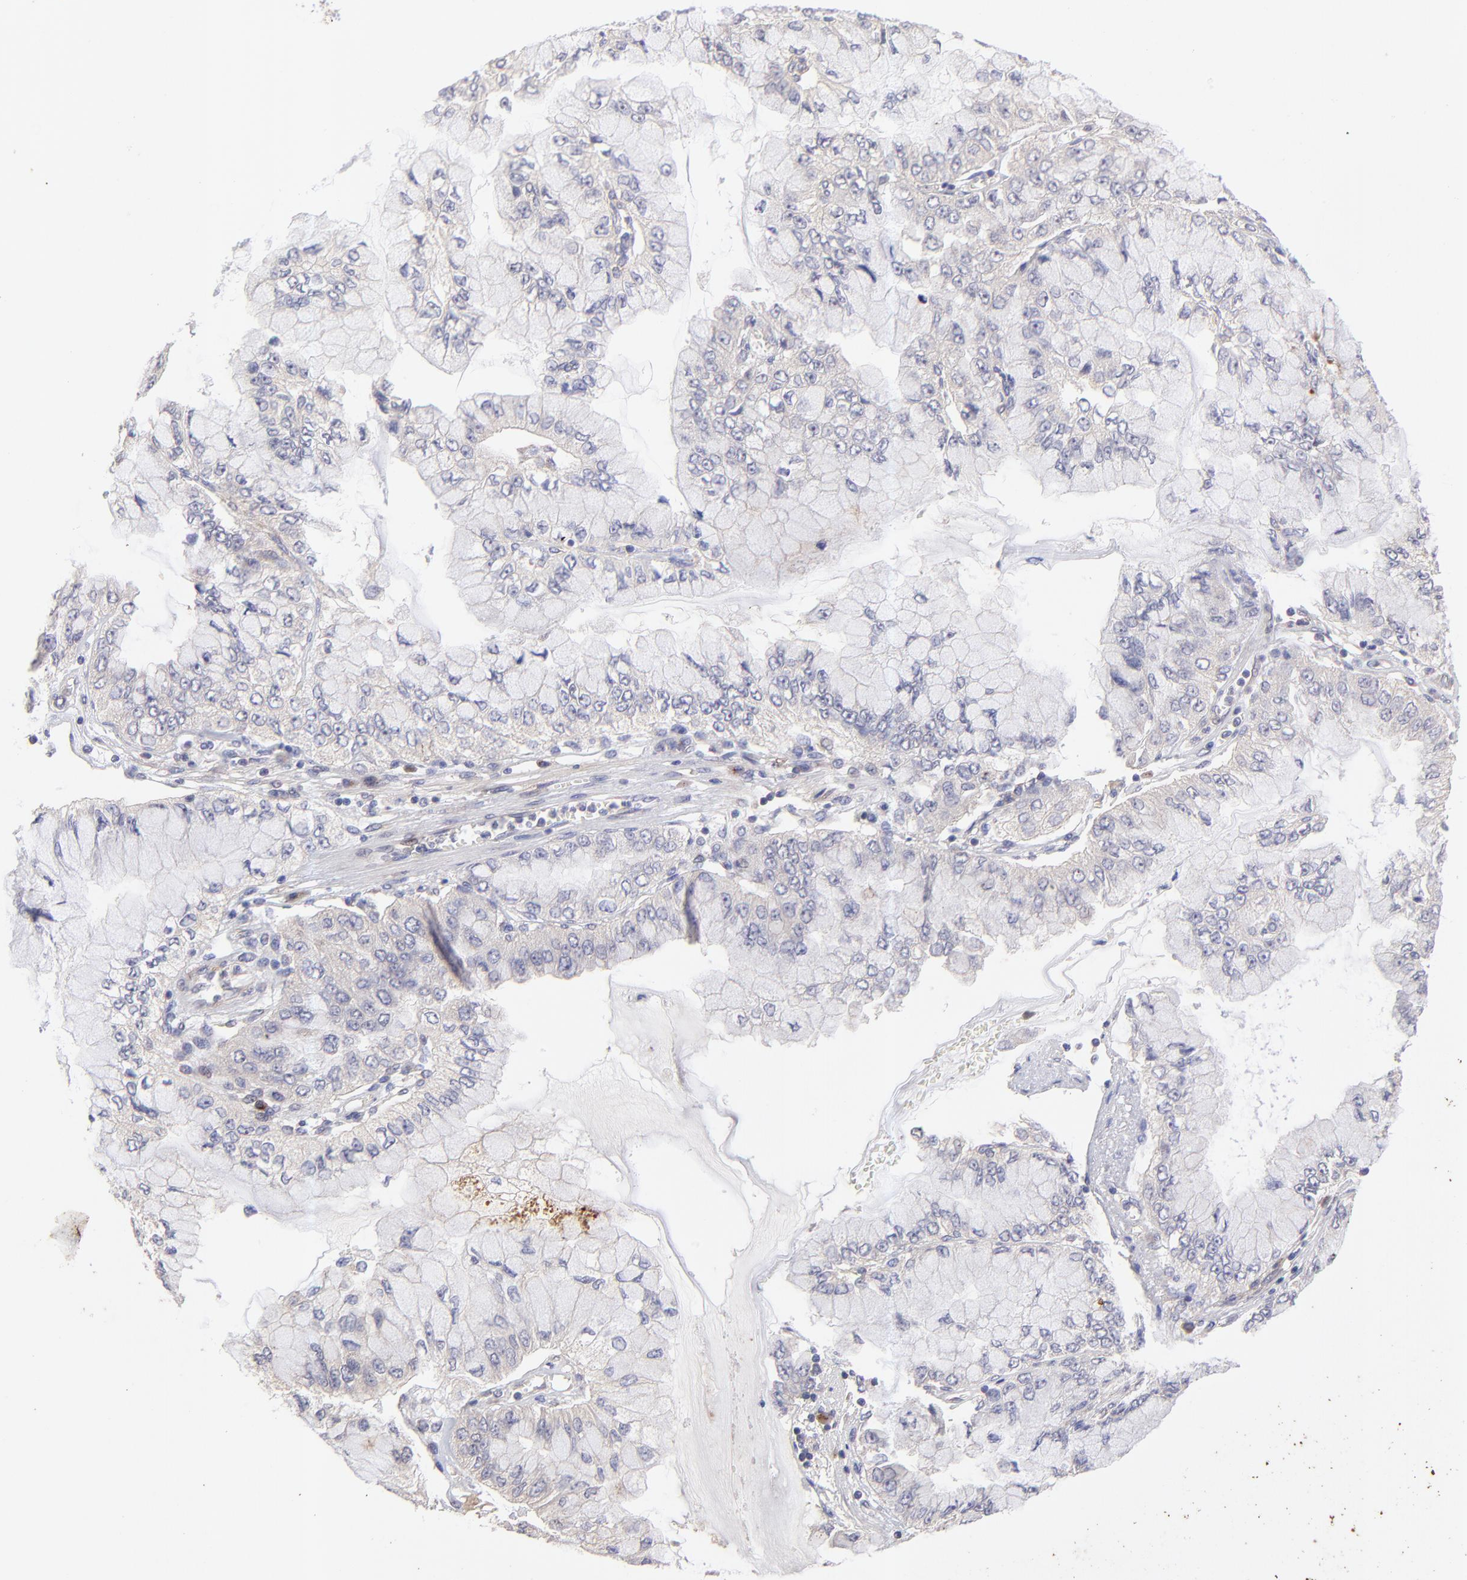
{"staining": {"intensity": "weak", "quantity": ">75%", "location": "cytoplasmic/membranous"}, "tissue": "liver cancer", "cell_type": "Tumor cells", "image_type": "cancer", "snomed": [{"axis": "morphology", "description": "Cholangiocarcinoma"}, {"axis": "topography", "description": "Liver"}], "caption": "A micrograph showing weak cytoplasmic/membranous expression in about >75% of tumor cells in liver cancer (cholangiocarcinoma), as visualized by brown immunohistochemical staining.", "gene": "TNRC6B", "patient": {"sex": "female", "age": 79}}